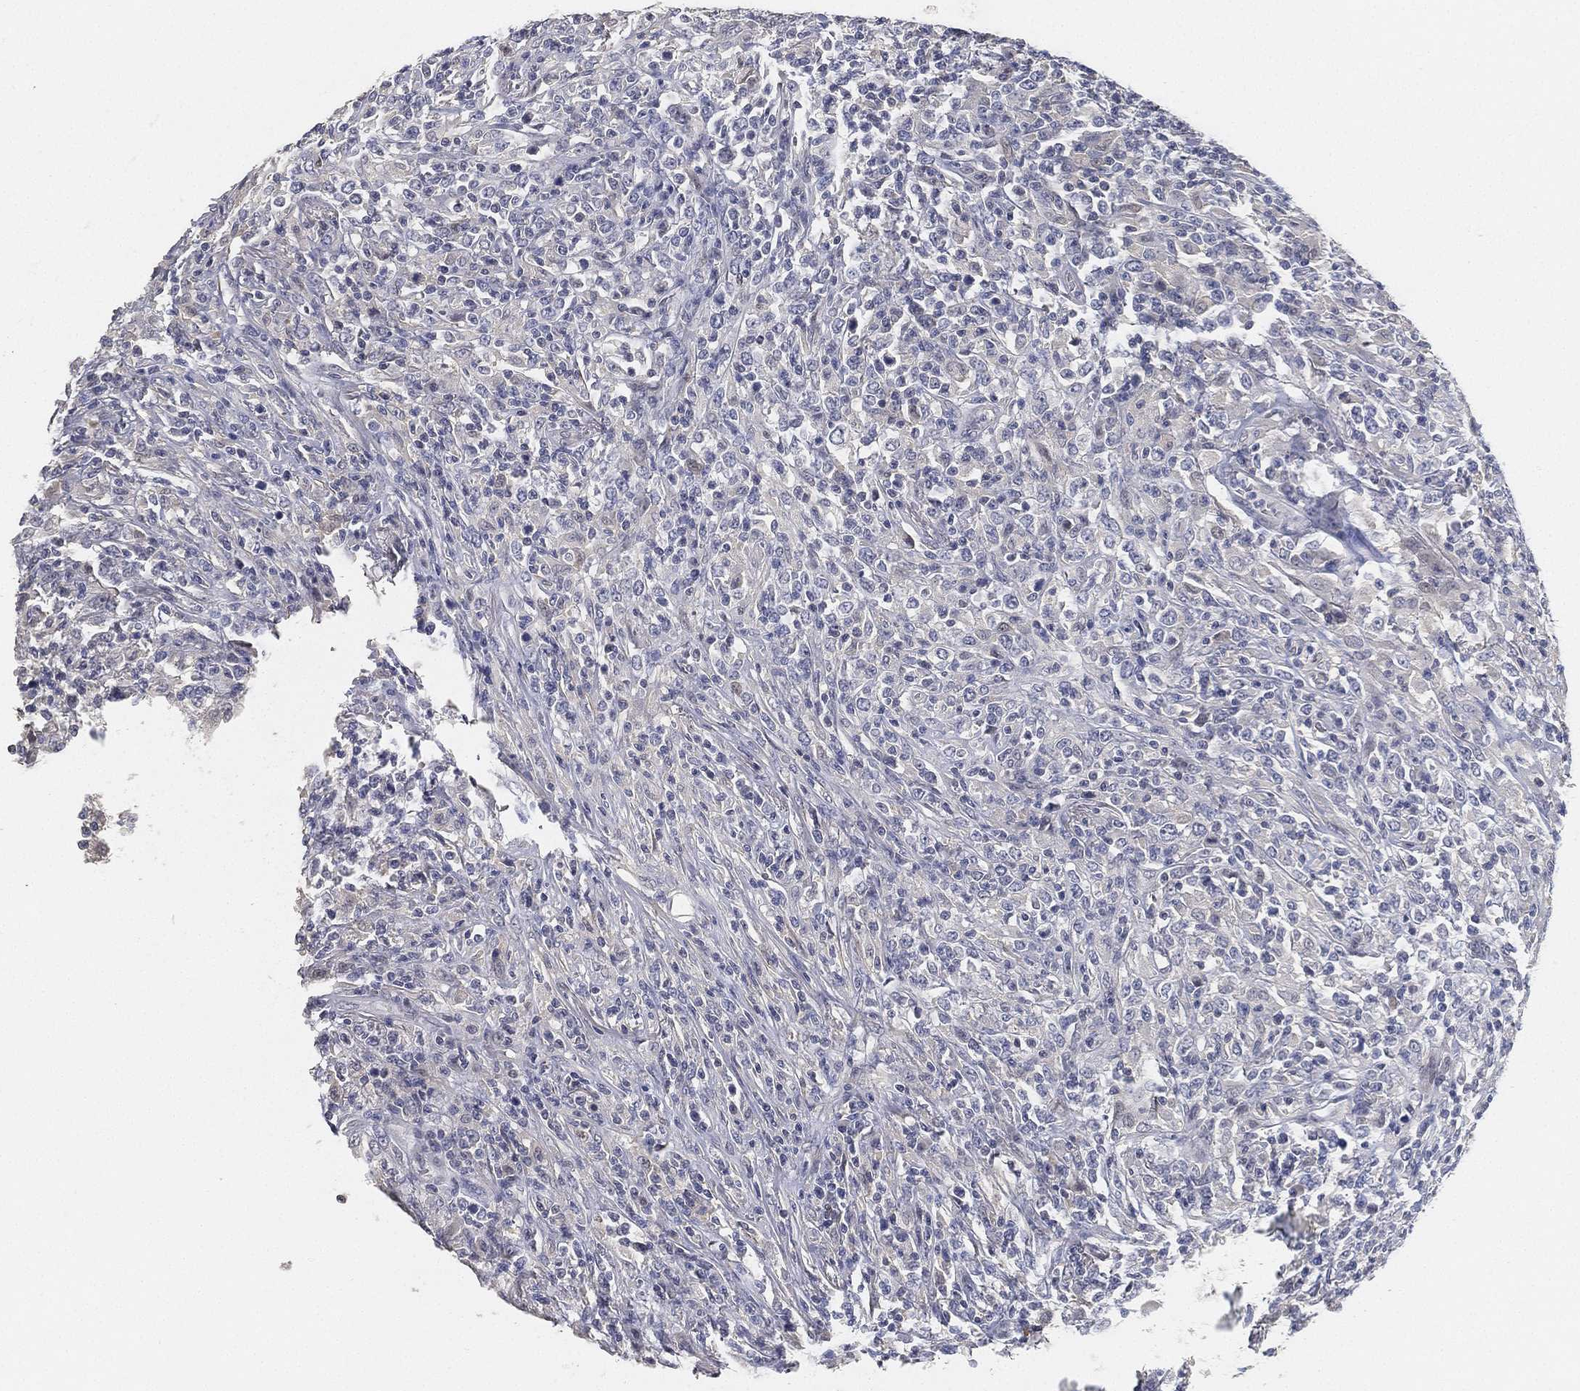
{"staining": {"intensity": "negative", "quantity": "none", "location": "none"}, "tissue": "lymphoma", "cell_type": "Tumor cells", "image_type": "cancer", "snomed": [{"axis": "morphology", "description": "Malignant lymphoma, non-Hodgkin's type, High grade"}, {"axis": "topography", "description": "Lung"}], "caption": "IHC histopathology image of neoplastic tissue: lymphoma stained with DAB demonstrates no significant protein expression in tumor cells.", "gene": "GPR61", "patient": {"sex": "male", "age": 79}}